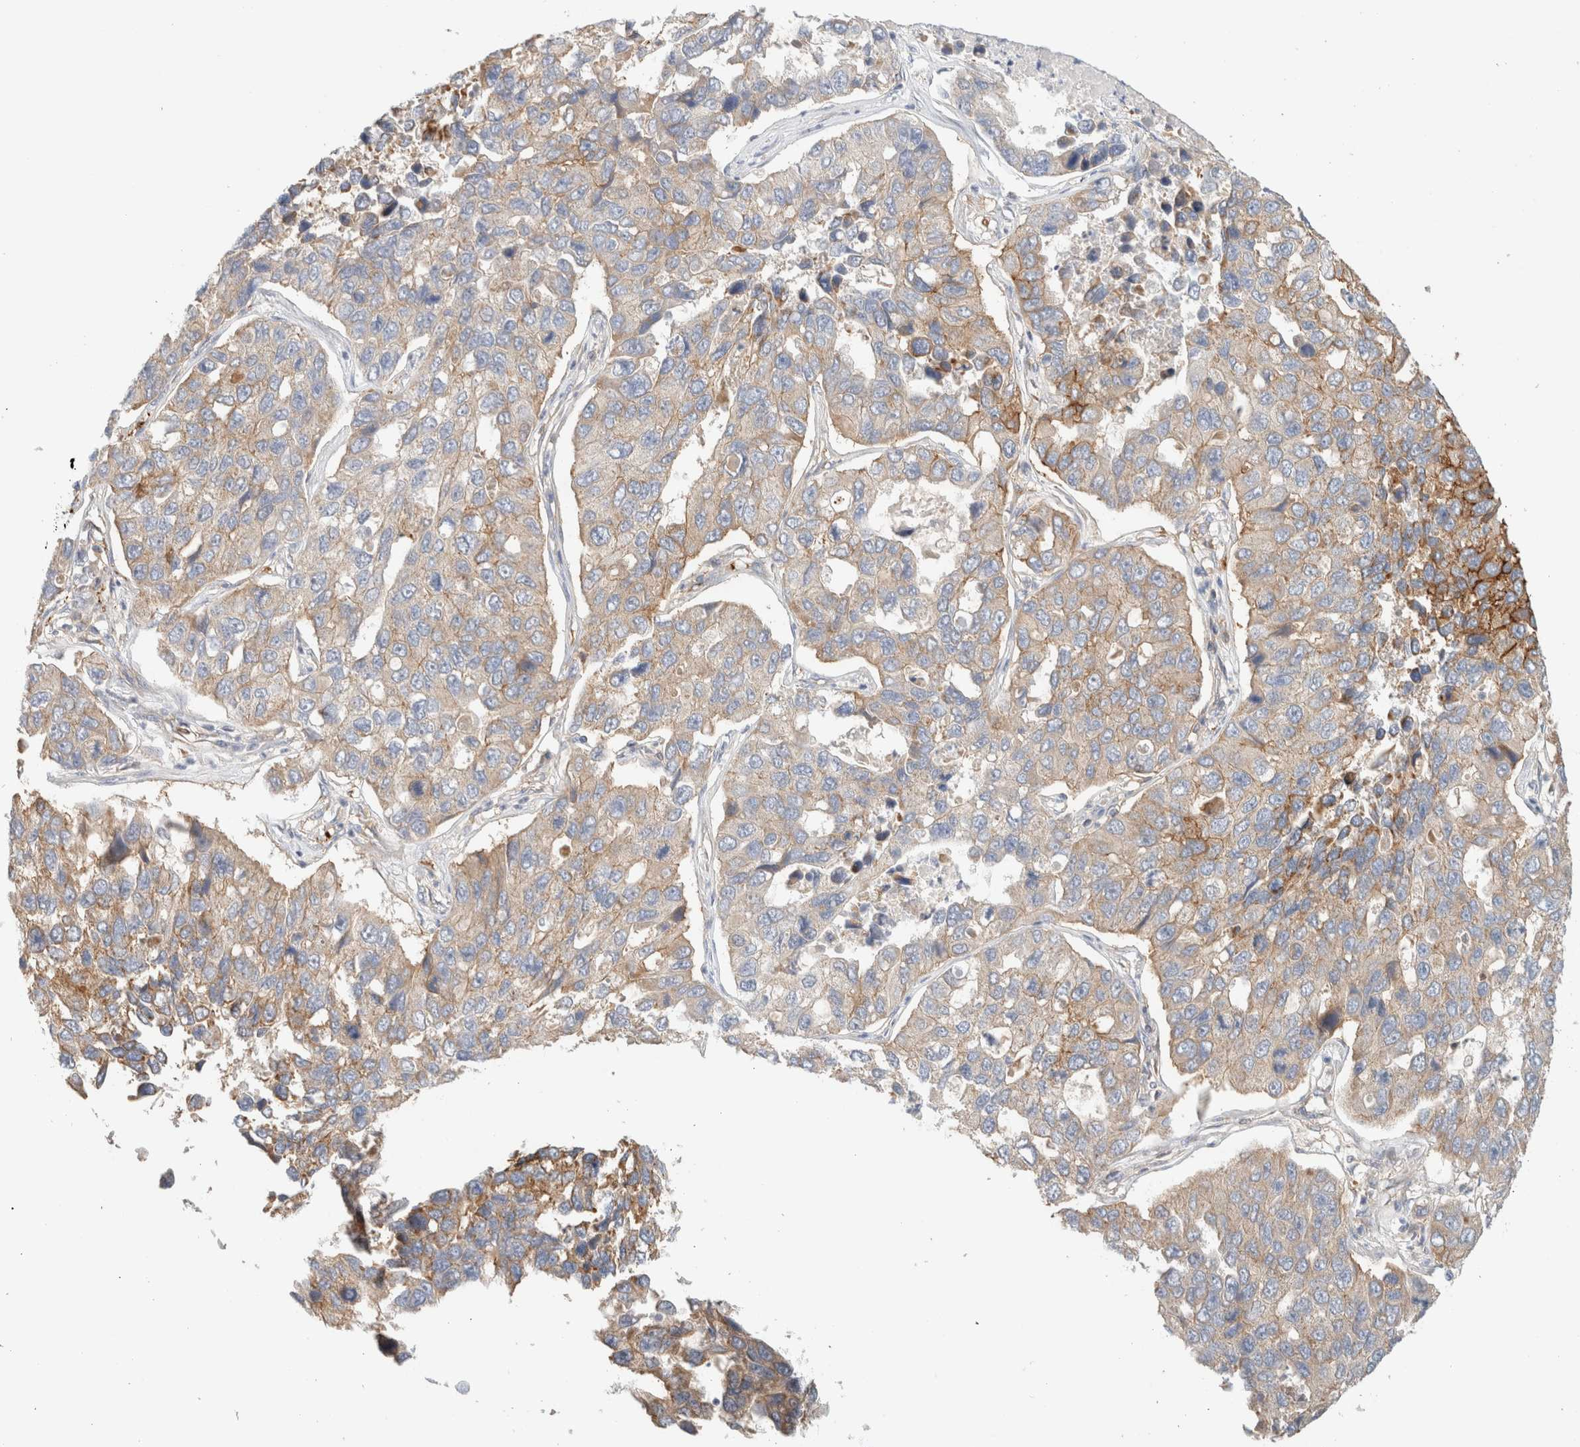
{"staining": {"intensity": "weak", "quantity": ">75%", "location": "cytoplasmic/membranous"}, "tissue": "lung cancer", "cell_type": "Tumor cells", "image_type": "cancer", "snomed": [{"axis": "morphology", "description": "Adenocarcinoma, NOS"}, {"axis": "topography", "description": "Lung"}], "caption": "Immunohistochemistry micrograph of neoplastic tissue: lung adenocarcinoma stained using IHC shows low levels of weak protein expression localized specifically in the cytoplasmic/membranous of tumor cells, appearing as a cytoplasmic/membranous brown color.", "gene": "MRM3", "patient": {"sex": "male", "age": 64}}